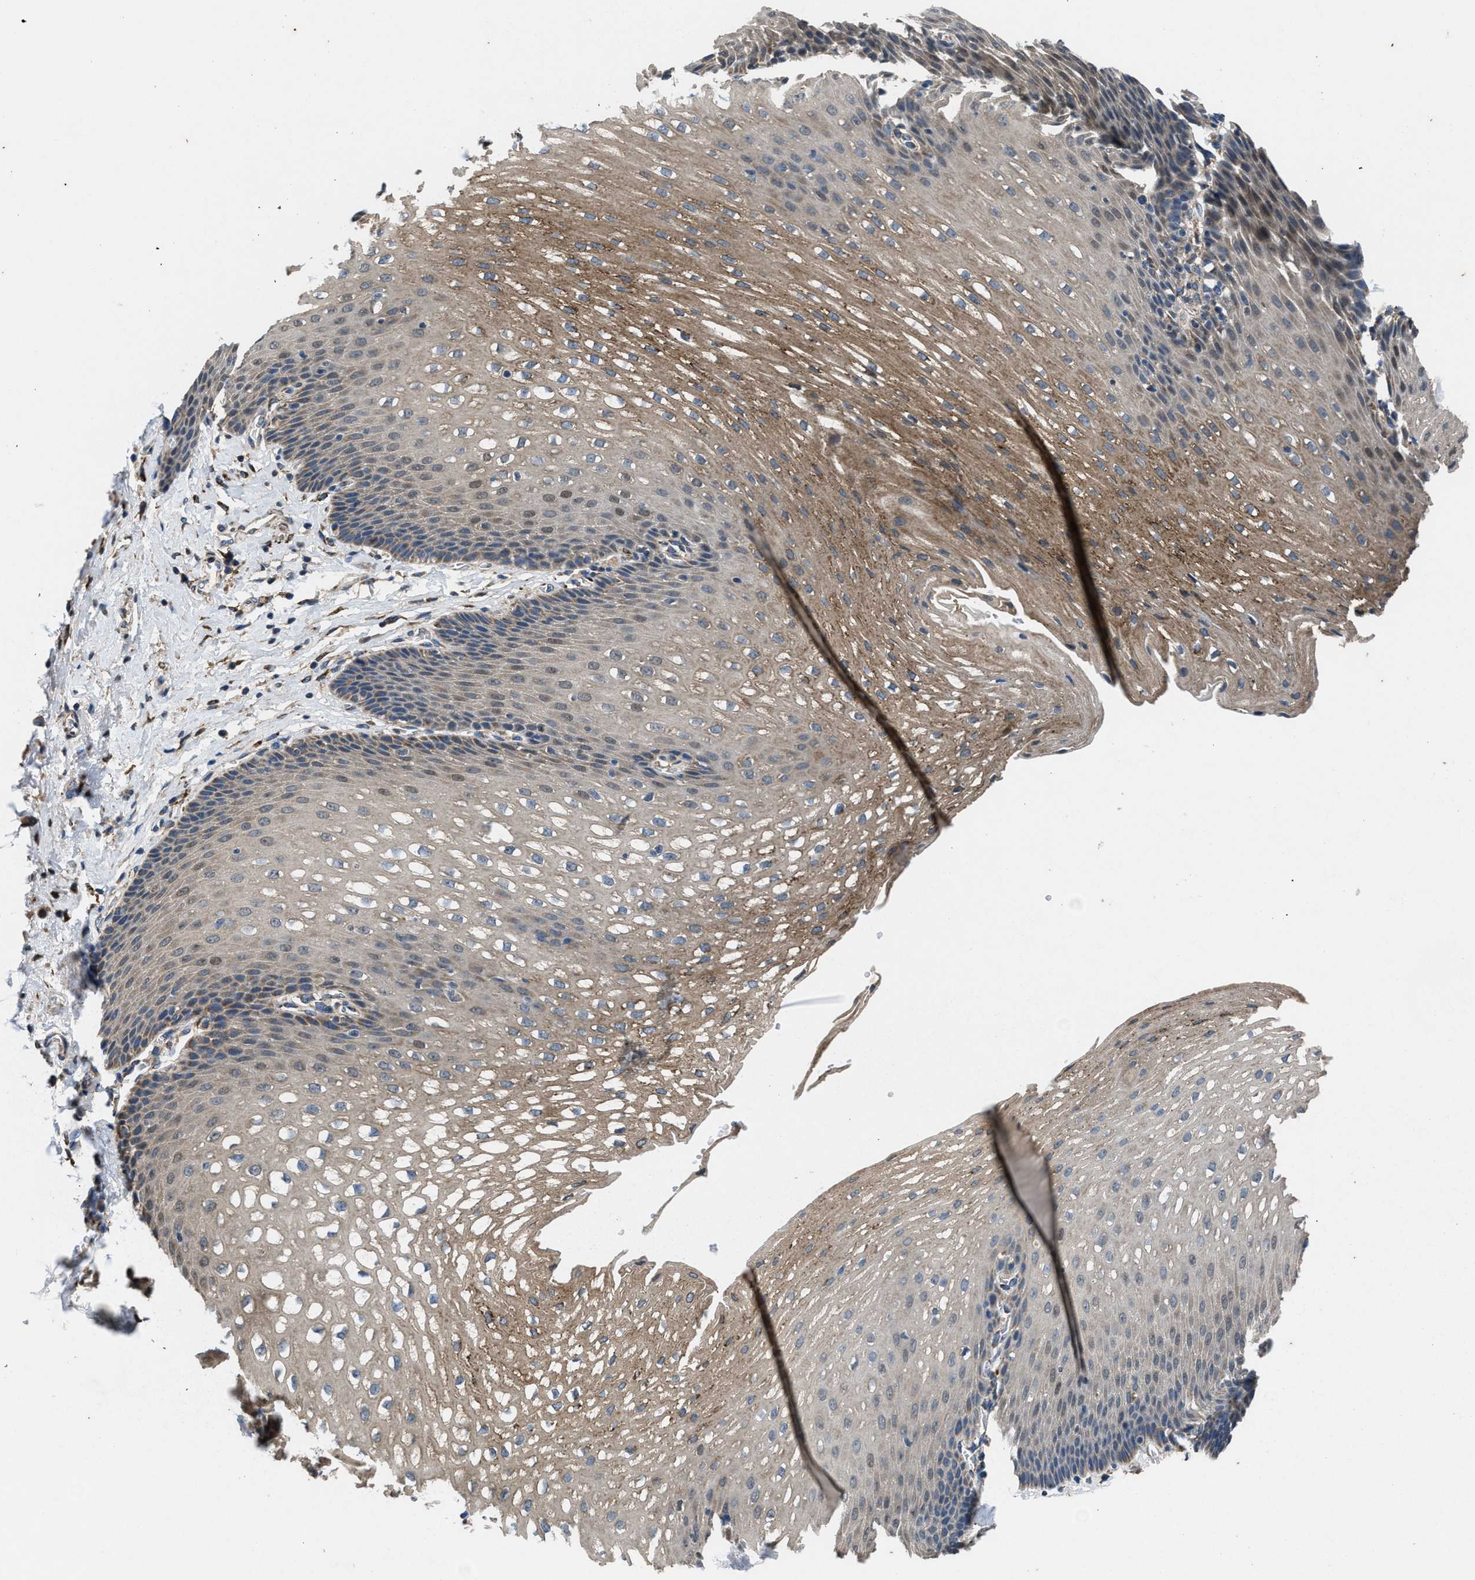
{"staining": {"intensity": "moderate", "quantity": ">75%", "location": "cytoplasmic/membranous"}, "tissue": "esophagus", "cell_type": "Squamous epithelial cells", "image_type": "normal", "snomed": [{"axis": "morphology", "description": "Normal tissue, NOS"}, {"axis": "topography", "description": "Esophagus"}], "caption": "An IHC micrograph of unremarkable tissue is shown. Protein staining in brown shows moderate cytoplasmic/membranous positivity in esophagus within squamous epithelial cells.", "gene": "PDP1", "patient": {"sex": "male", "age": 48}}